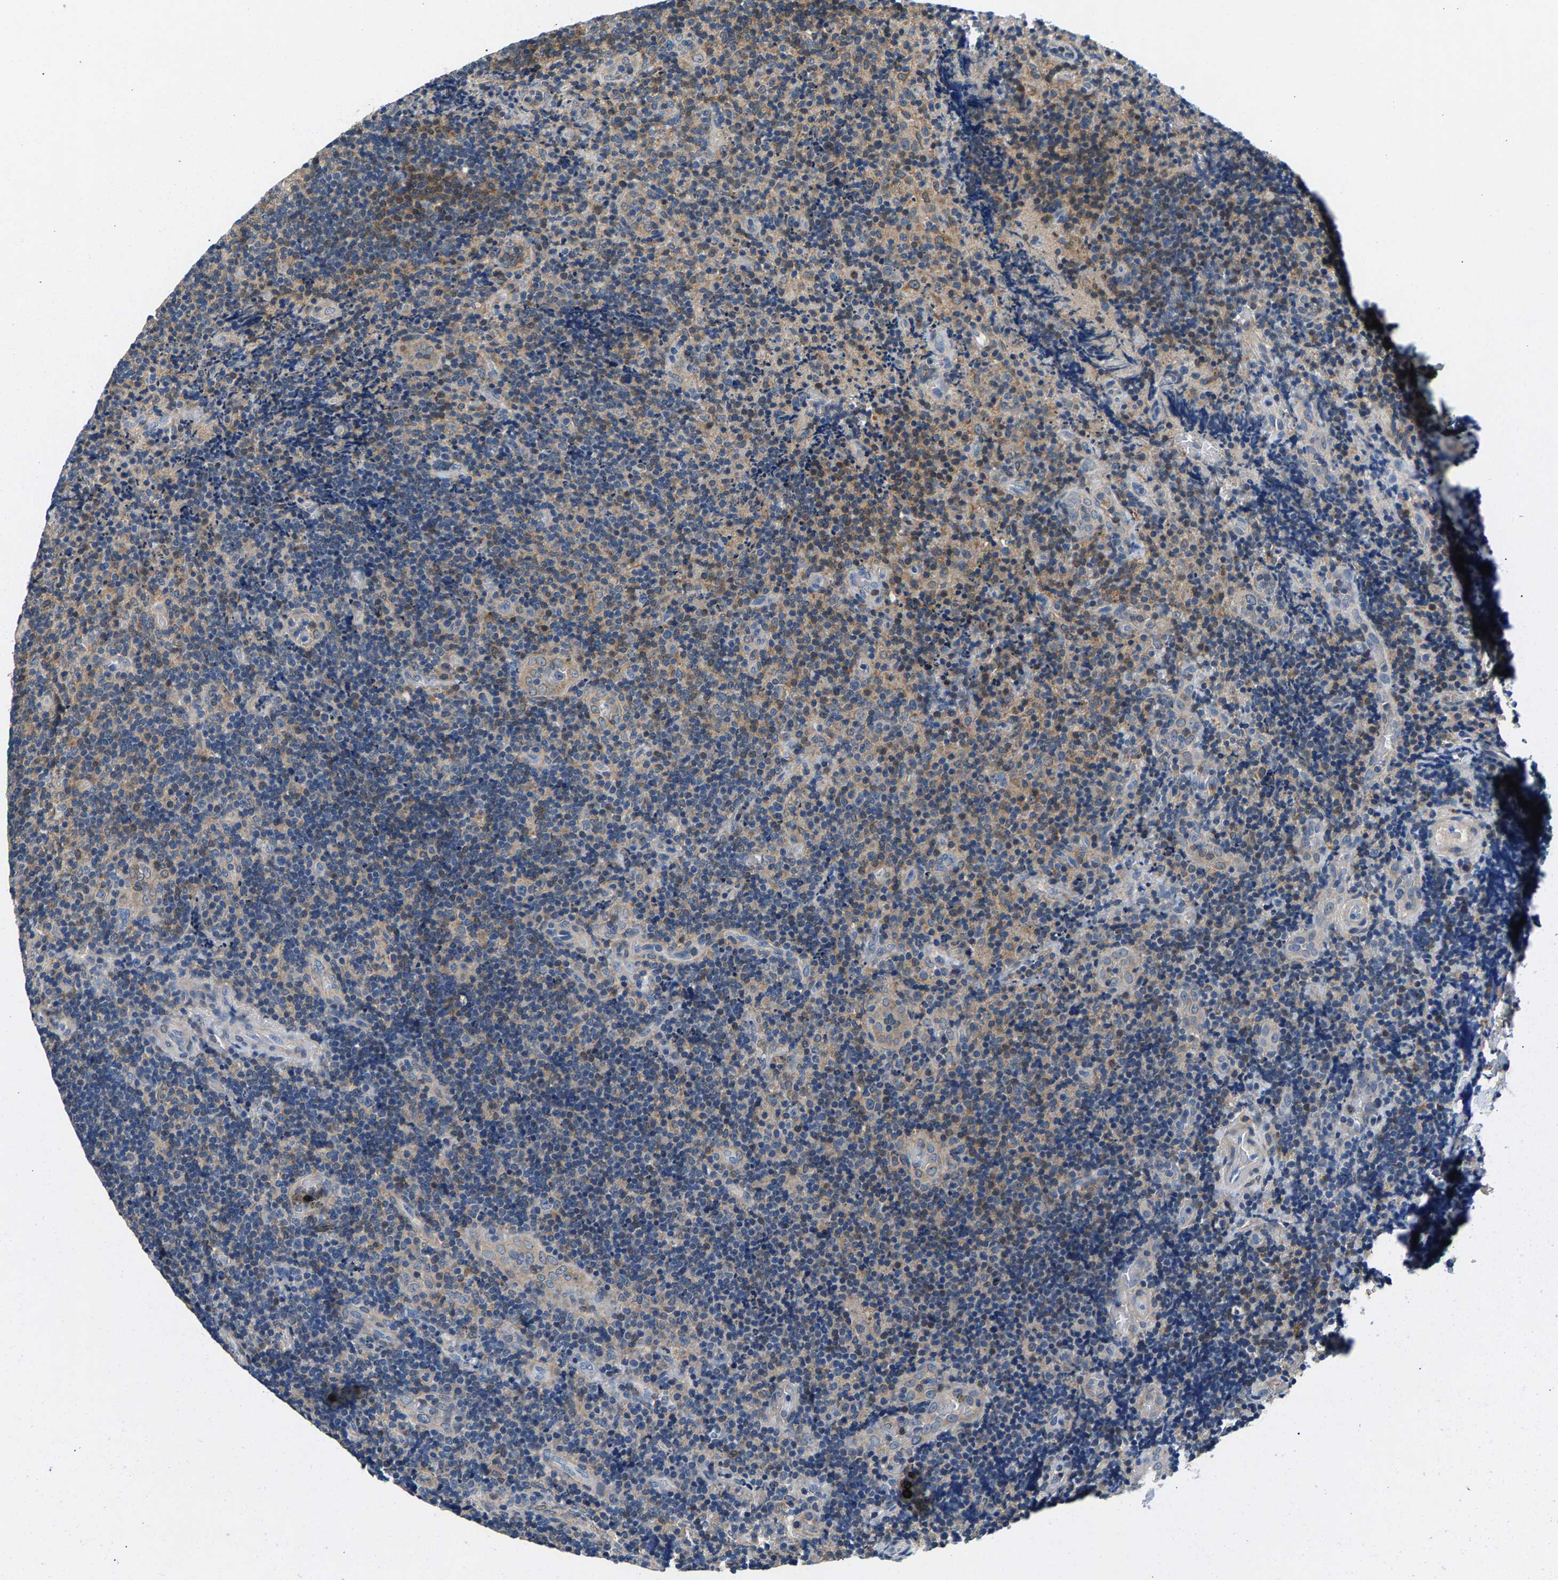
{"staining": {"intensity": "moderate", "quantity": "25%-75%", "location": "cytoplasmic/membranous"}, "tissue": "lymphoma", "cell_type": "Tumor cells", "image_type": "cancer", "snomed": [{"axis": "morphology", "description": "Malignant lymphoma, non-Hodgkin's type, High grade"}, {"axis": "topography", "description": "Tonsil"}], "caption": "Immunohistochemical staining of human malignant lymphoma, non-Hodgkin's type (high-grade) shows moderate cytoplasmic/membranous protein expression in approximately 25%-75% of tumor cells.", "gene": "NT5C", "patient": {"sex": "female", "age": 36}}